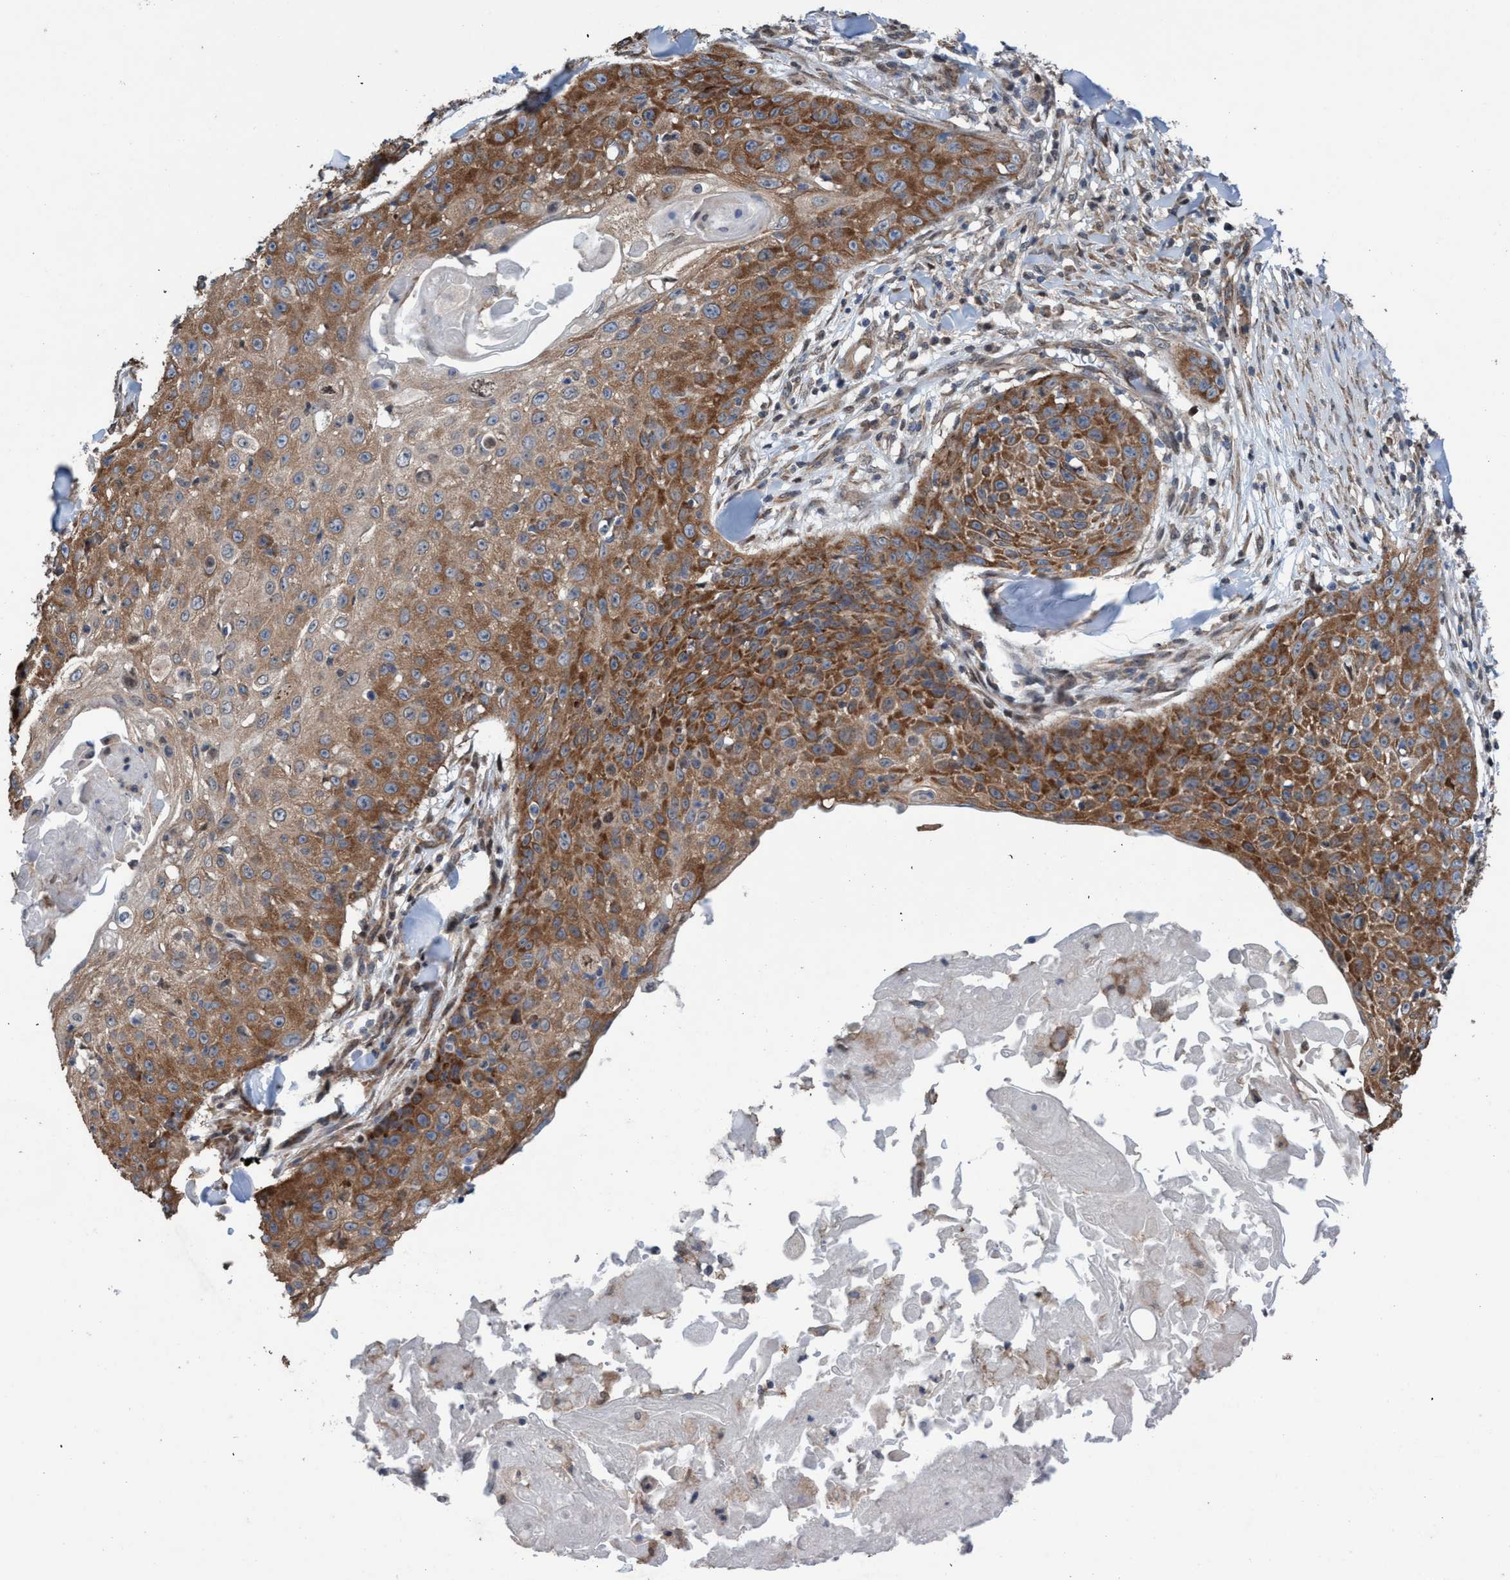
{"staining": {"intensity": "moderate", "quantity": ">75%", "location": "cytoplasmic/membranous"}, "tissue": "skin cancer", "cell_type": "Tumor cells", "image_type": "cancer", "snomed": [{"axis": "morphology", "description": "Squamous cell carcinoma, NOS"}, {"axis": "topography", "description": "Skin"}], "caption": "Protein expression analysis of squamous cell carcinoma (skin) demonstrates moderate cytoplasmic/membranous expression in about >75% of tumor cells.", "gene": "METAP2", "patient": {"sex": "male", "age": 86}}